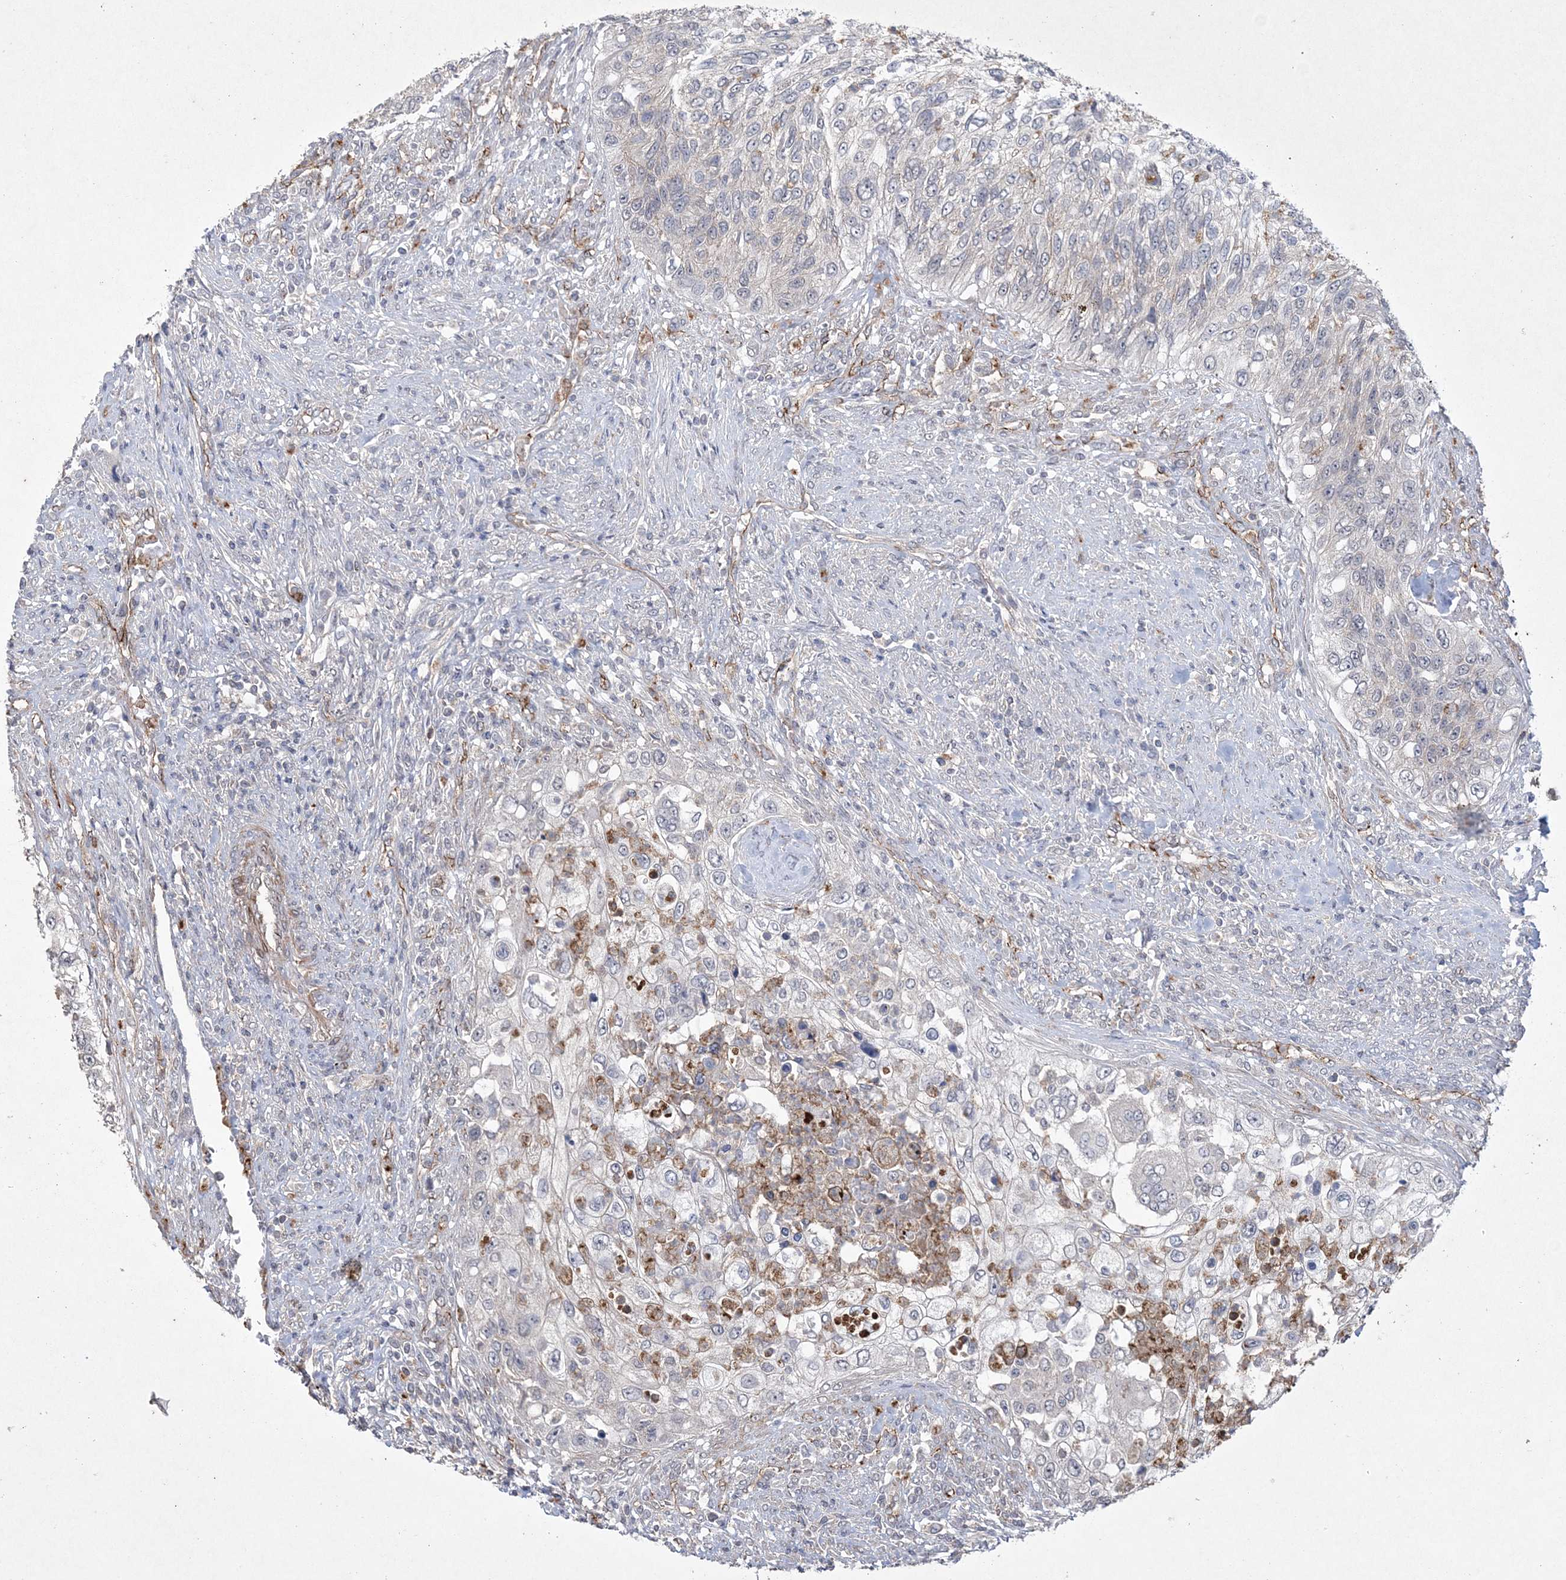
{"staining": {"intensity": "negative", "quantity": "none", "location": "none"}, "tissue": "urothelial cancer", "cell_type": "Tumor cells", "image_type": "cancer", "snomed": [{"axis": "morphology", "description": "Urothelial carcinoma, High grade"}, {"axis": "topography", "description": "Urinary bladder"}], "caption": "This histopathology image is of urothelial cancer stained with immunohistochemistry to label a protein in brown with the nuclei are counter-stained blue. There is no expression in tumor cells.", "gene": "DPCD", "patient": {"sex": "female", "age": 60}}